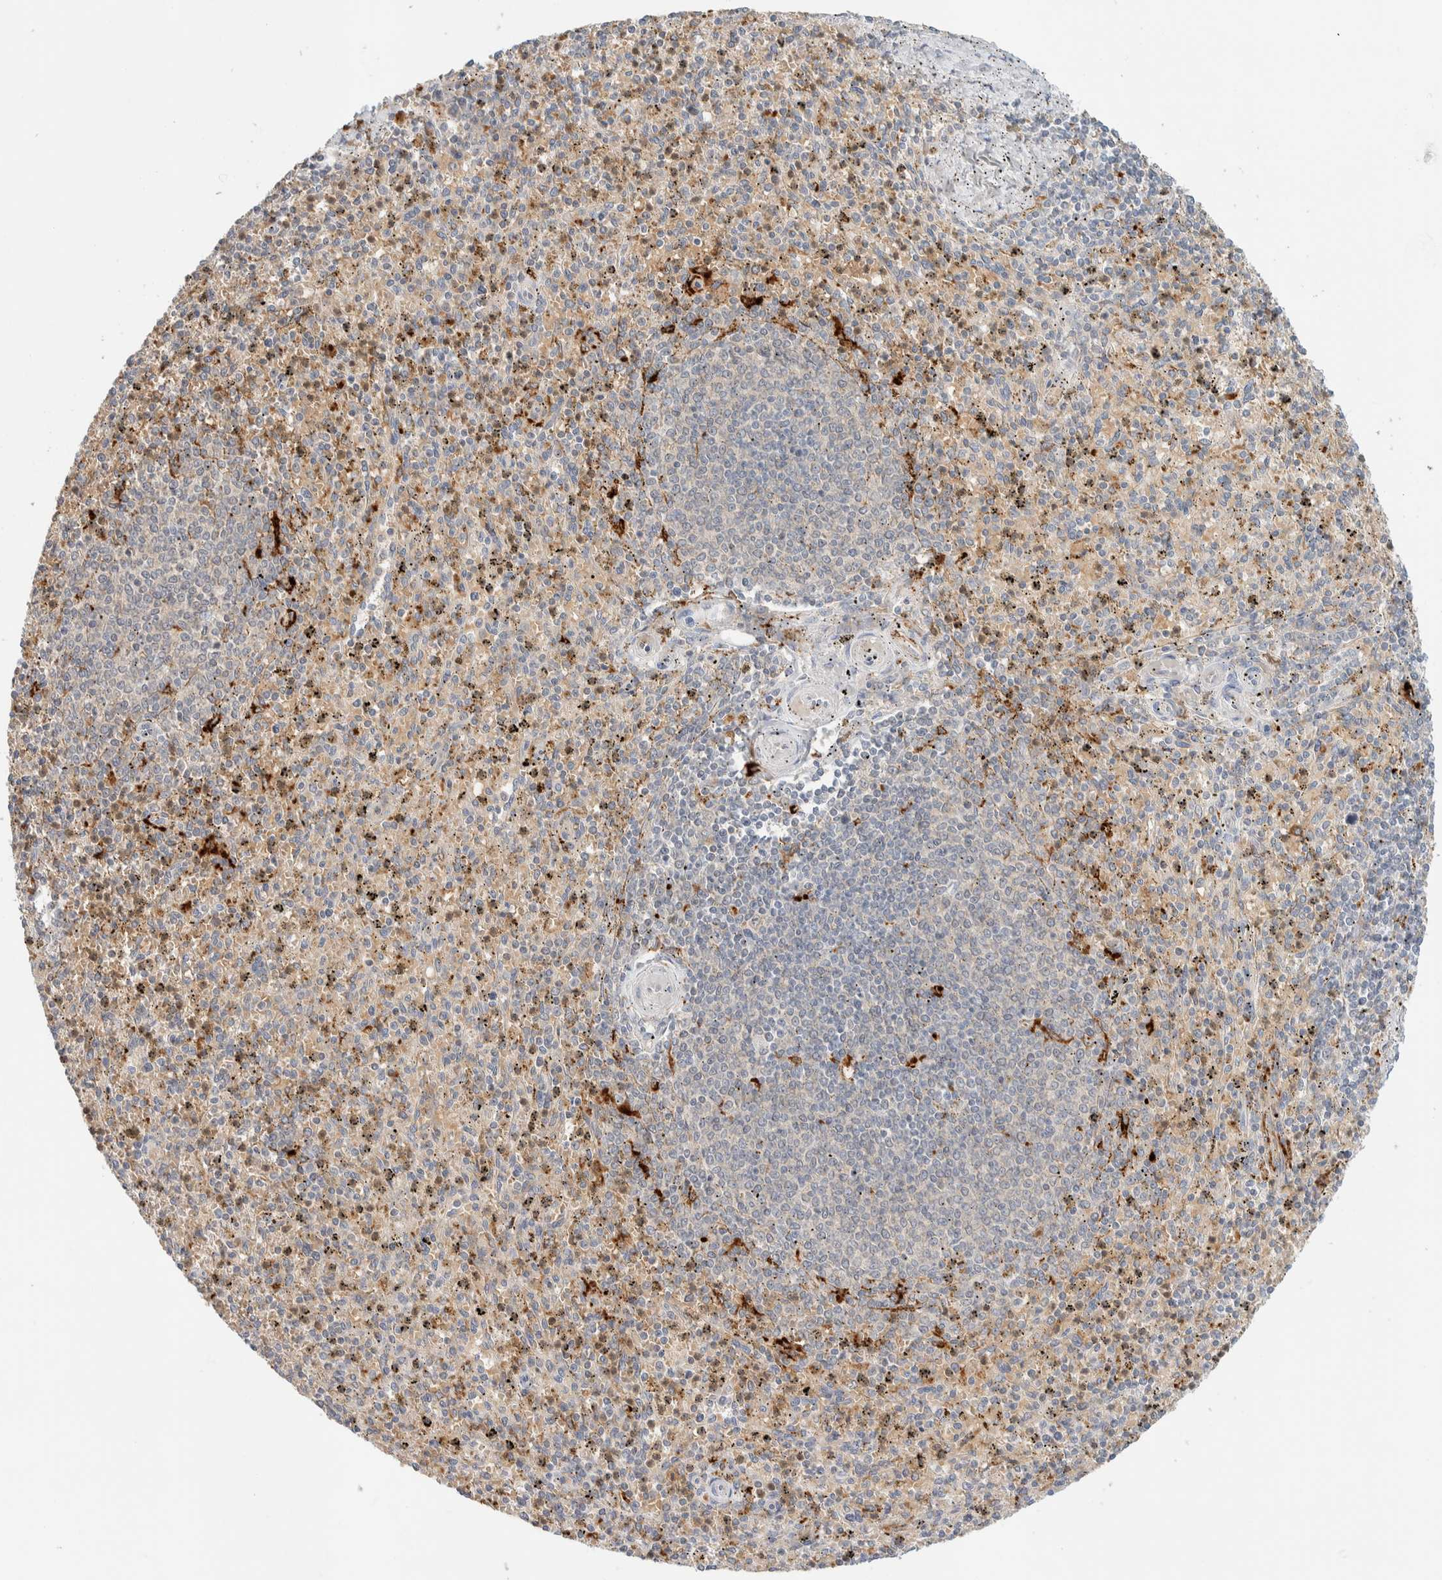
{"staining": {"intensity": "moderate", "quantity": "25%-75%", "location": "cytoplasmic/membranous"}, "tissue": "spleen", "cell_type": "Cells in red pulp", "image_type": "normal", "snomed": [{"axis": "morphology", "description": "Normal tissue, NOS"}, {"axis": "topography", "description": "Spleen"}], "caption": "The micrograph demonstrates a brown stain indicating the presence of a protein in the cytoplasmic/membranous of cells in red pulp in spleen.", "gene": "GCLM", "patient": {"sex": "male", "age": 72}}